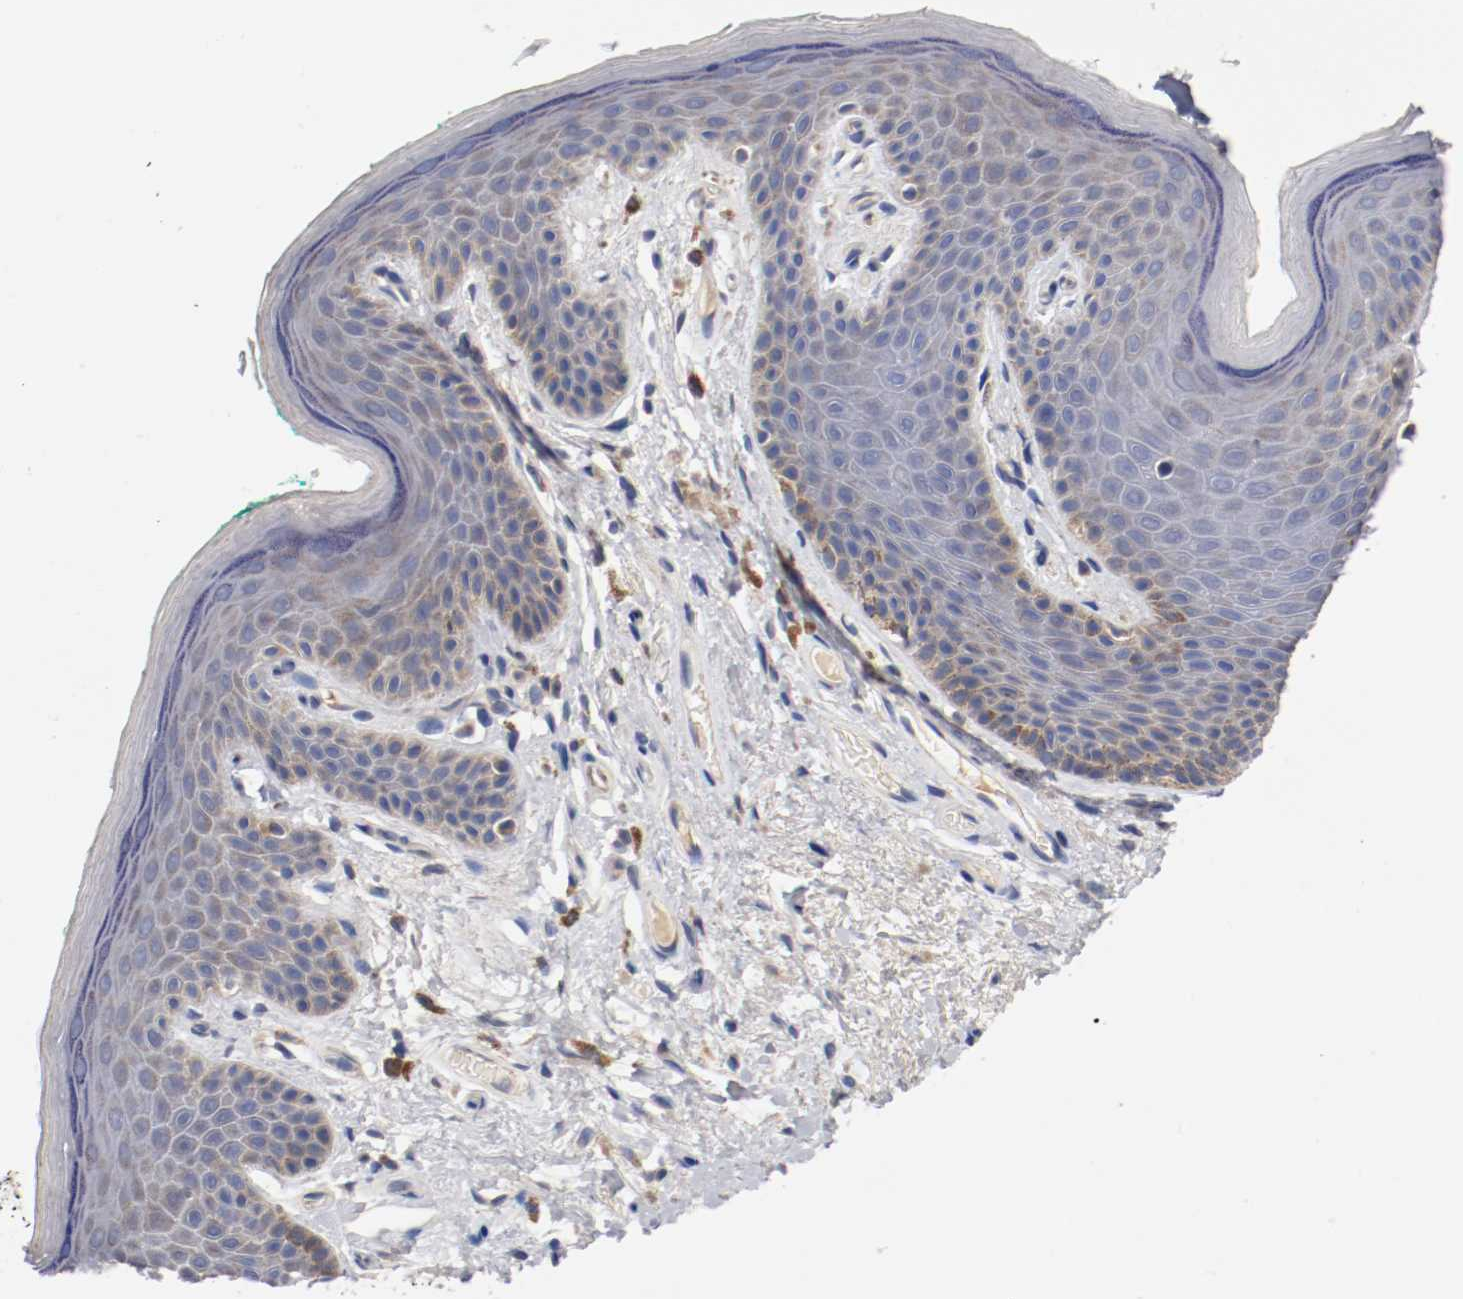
{"staining": {"intensity": "moderate", "quantity": "<25%", "location": "cytoplasmic/membranous"}, "tissue": "skin", "cell_type": "Epidermal cells", "image_type": "normal", "snomed": [{"axis": "morphology", "description": "Normal tissue, NOS"}, {"axis": "topography", "description": "Anal"}], "caption": "This is a photomicrograph of immunohistochemistry staining of normal skin, which shows moderate positivity in the cytoplasmic/membranous of epidermal cells.", "gene": "PCSK6", "patient": {"sex": "male", "age": 74}}